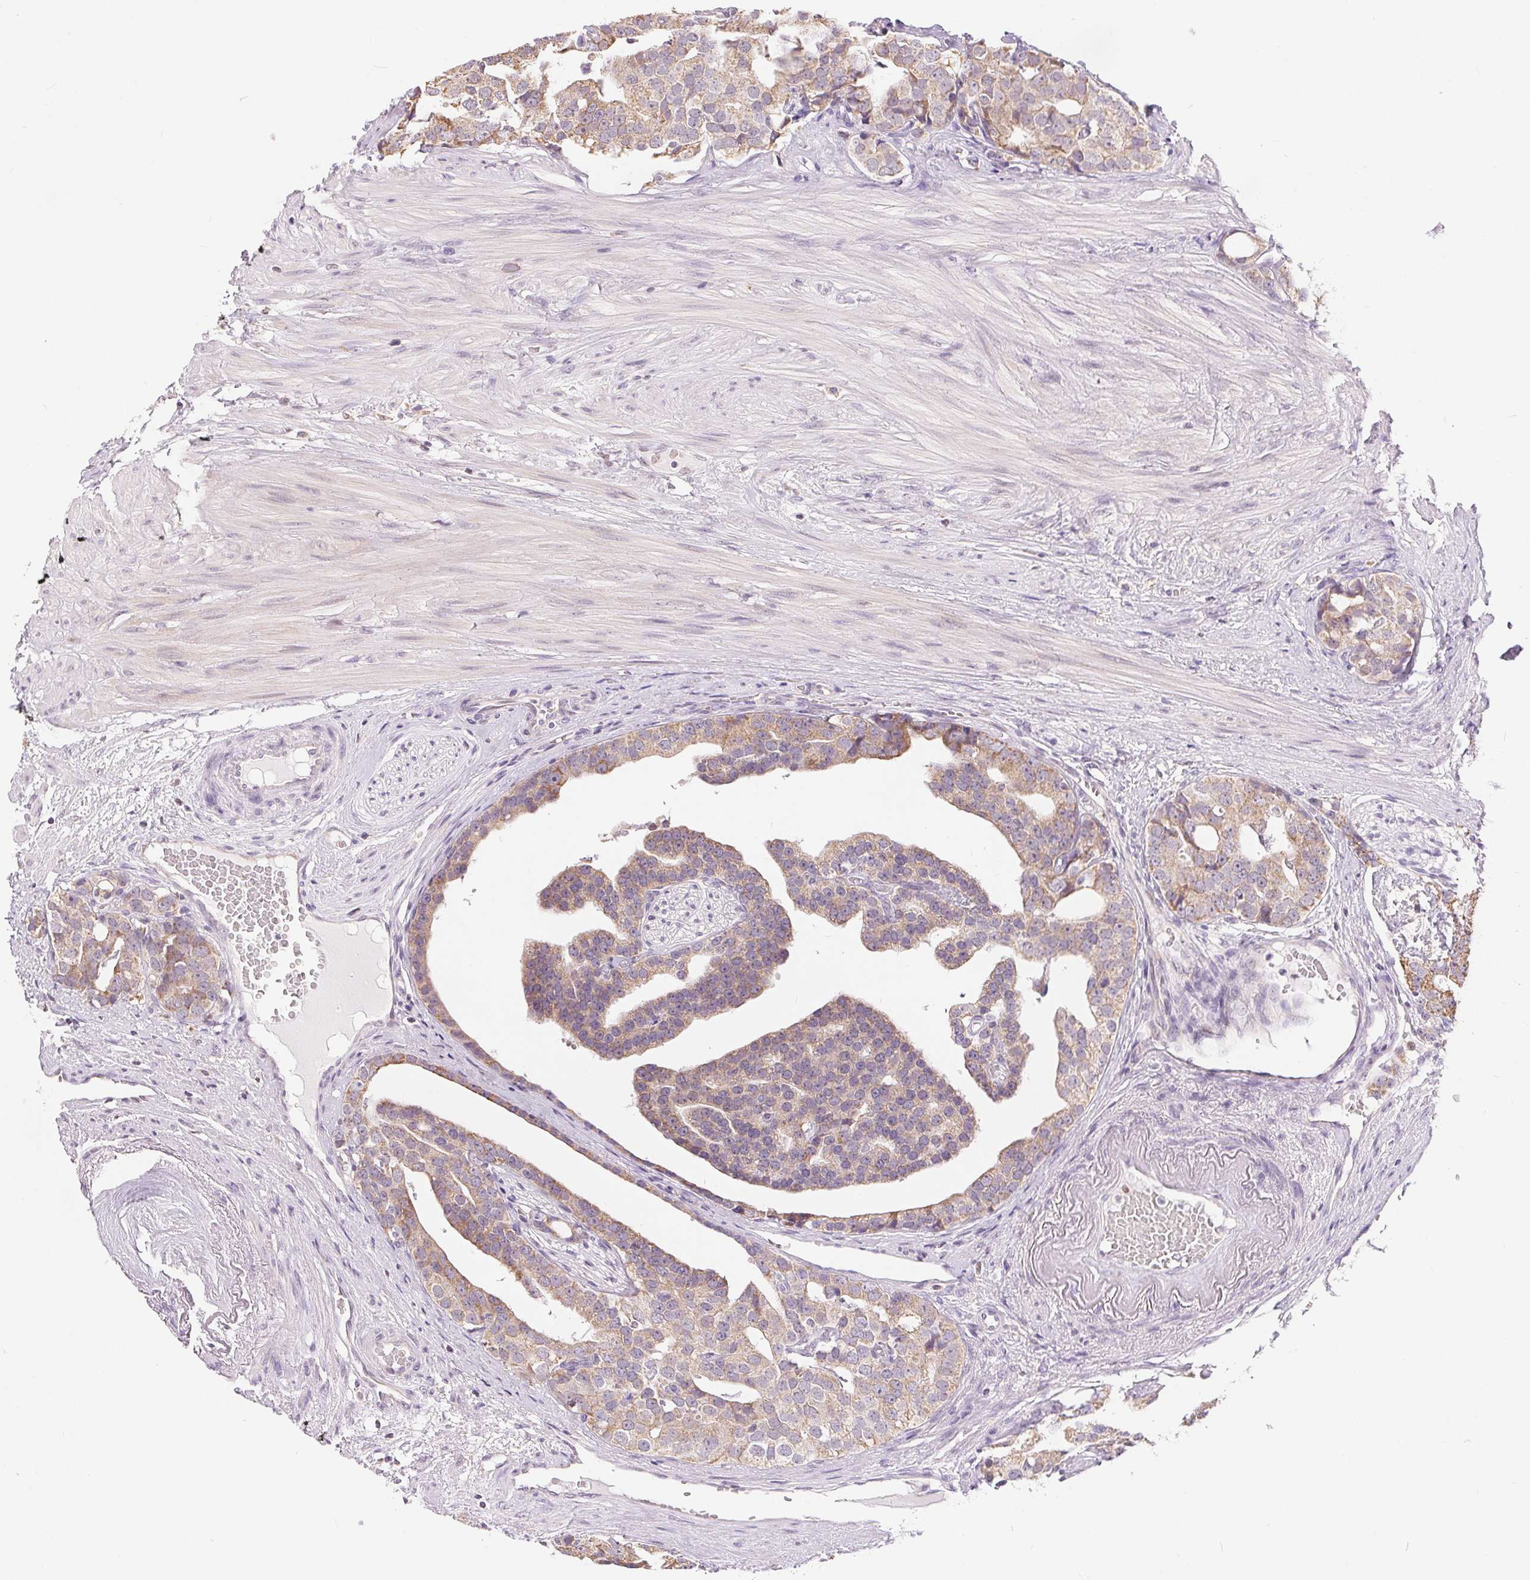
{"staining": {"intensity": "weak", "quantity": ">75%", "location": "cytoplasmic/membranous"}, "tissue": "prostate cancer", "cell_type": "Tumor cells", "image_type": "cancer", "snomed": [{"axis": "morphology", "description": "Adenocarcinoma, High grade"}, {"axis": "topography", "description": "Prostate"}], "caption": "Weak cytoplasmic/membranous protein staining is present in approximately >75% of tumor cells in prostate cancer.", "gene": "POU2F2", "patient": {"sex": "male", "age": 71}}